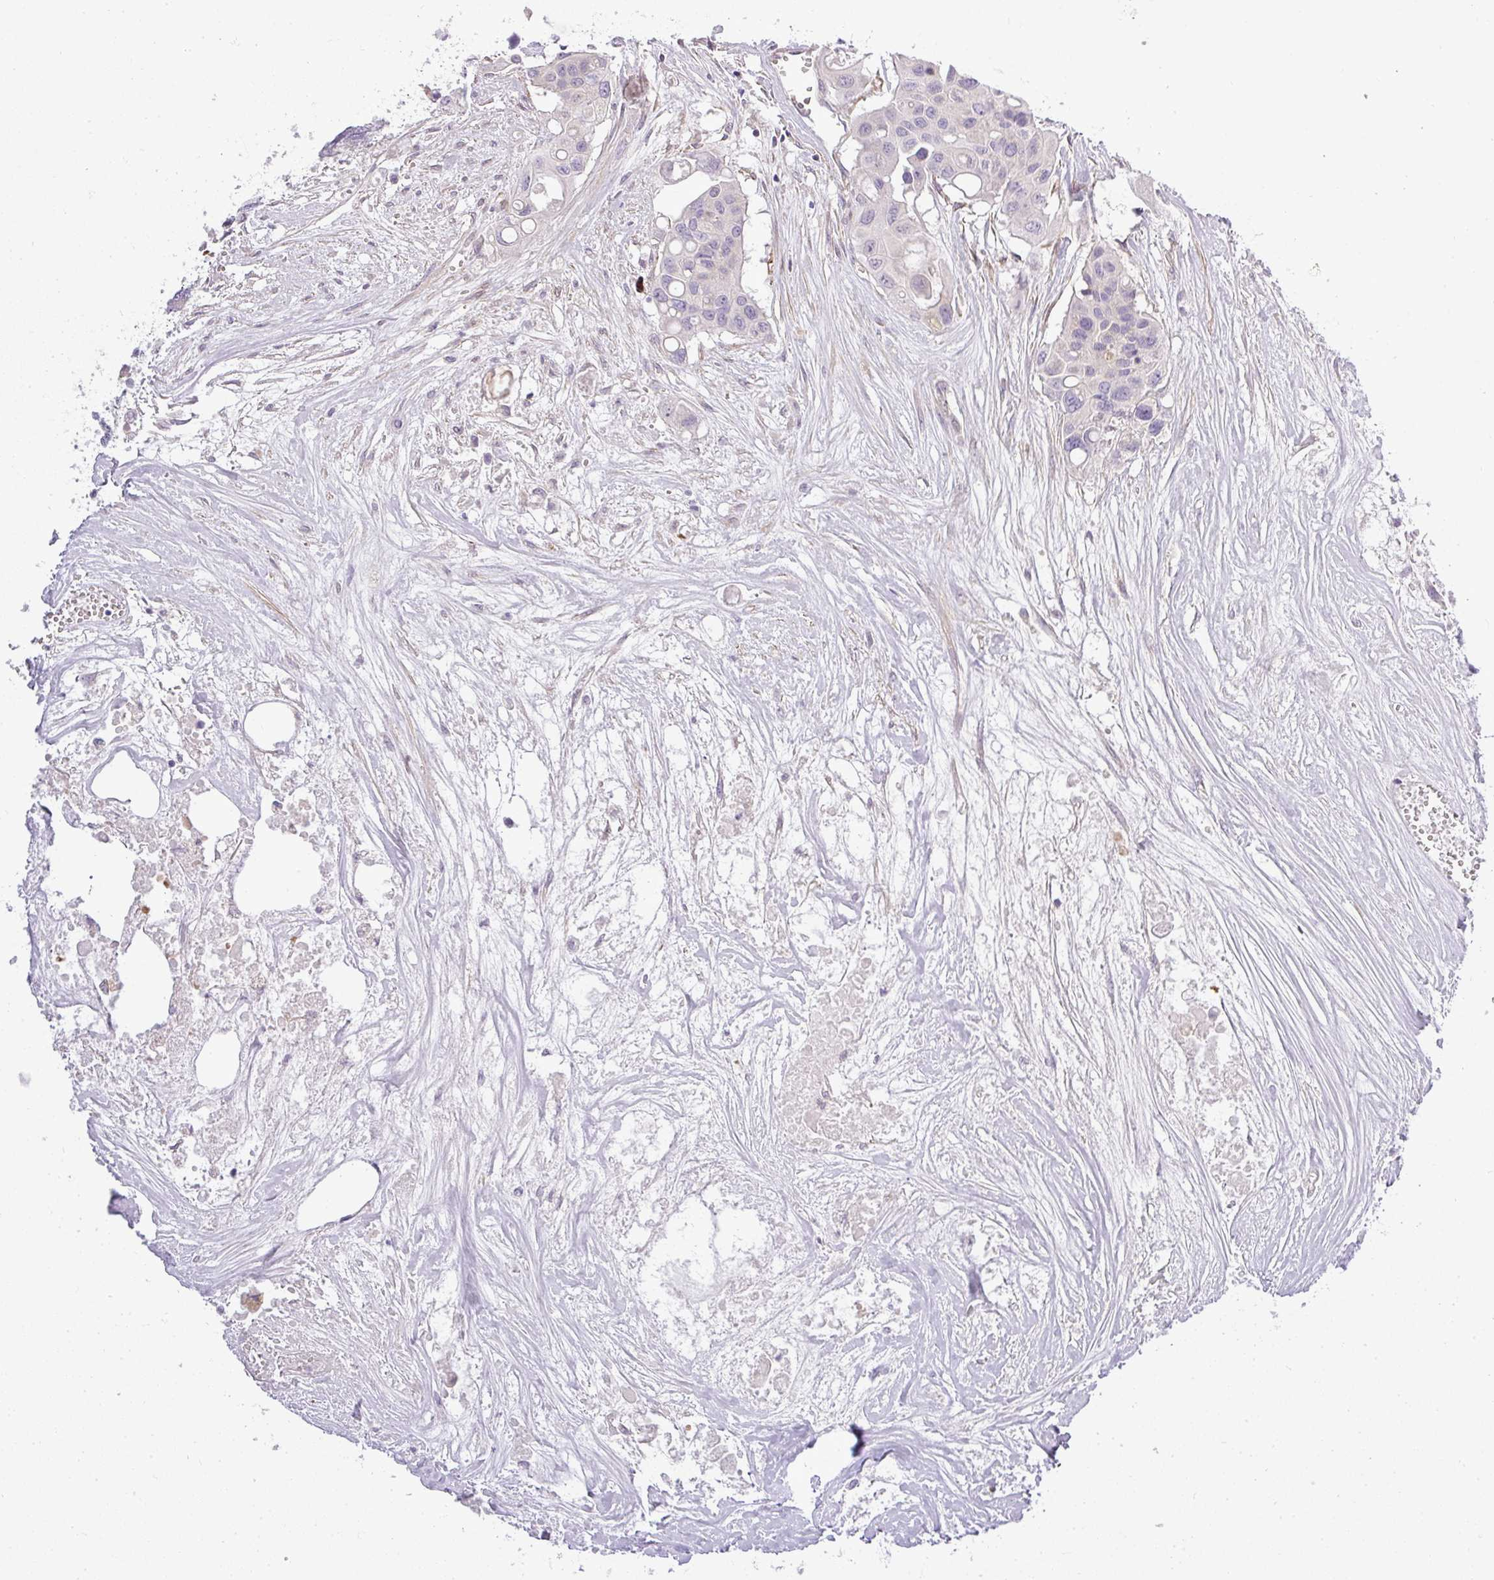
{"staining": {"intensity": "negative", "quantity": "none", "location": "none"}, "tissue": "colorectal cancer", "cell_type": "Tumor cells", "image_type": "cancer", "snomed": [{"axis": "morphology", "description": "Adenocarcinoma, NOS"}, {"axis": "topography", "description": "Colon"}], "caption": "There is no significant staining in tumor cells of colorectal cancer. (DAB IHC visualized using brightfield microscopy, high magnification).", "gene": "ZDHHC1", "patient": {"sex": "male", "age": 77}}